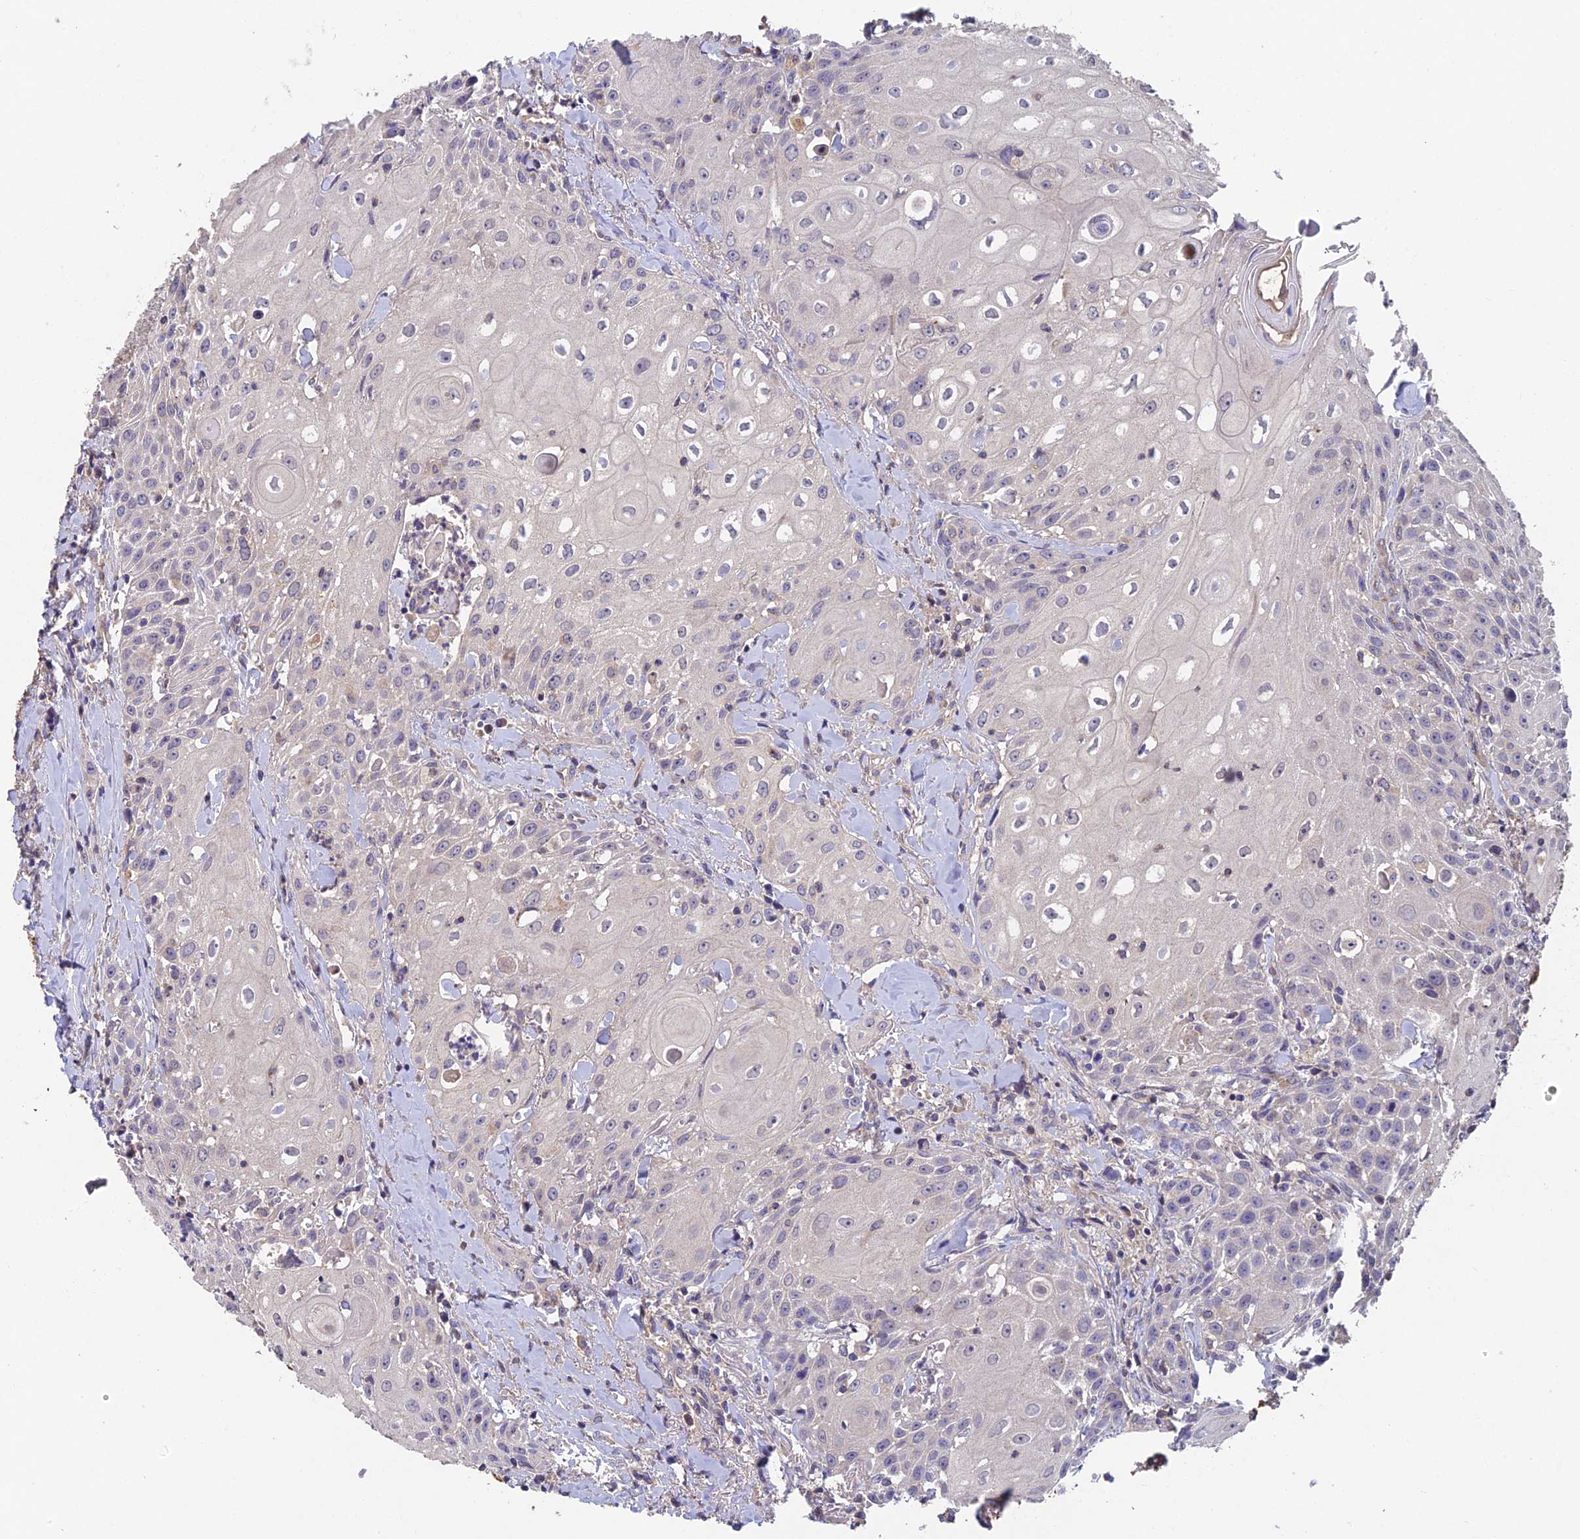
{"staining": {"intensity": "negative", "quantity": "none", "location": "none"}, "tissue": "head and neck cancer", "cell_type": "Tumor cells", "image_type": "cancer", "snomed": [{"axis": "morphology", "description": "Squamous cell carcinoma, NOS"}, {"axis": "topography", "description": "Oral tissue"}, {"axis": "topography", "description": "Head-Neck"}], "caption": "Photomicrograph shows no protein staining in tumor cells of head and neck squamous cell carcinoma tissue. (DAB (3,3'-diaminobenzidine) immunohistochemistry with hematoxylin counter stain).", "gene": "ADAMTS13", "patient": {"sex": "female", "age": 82}}